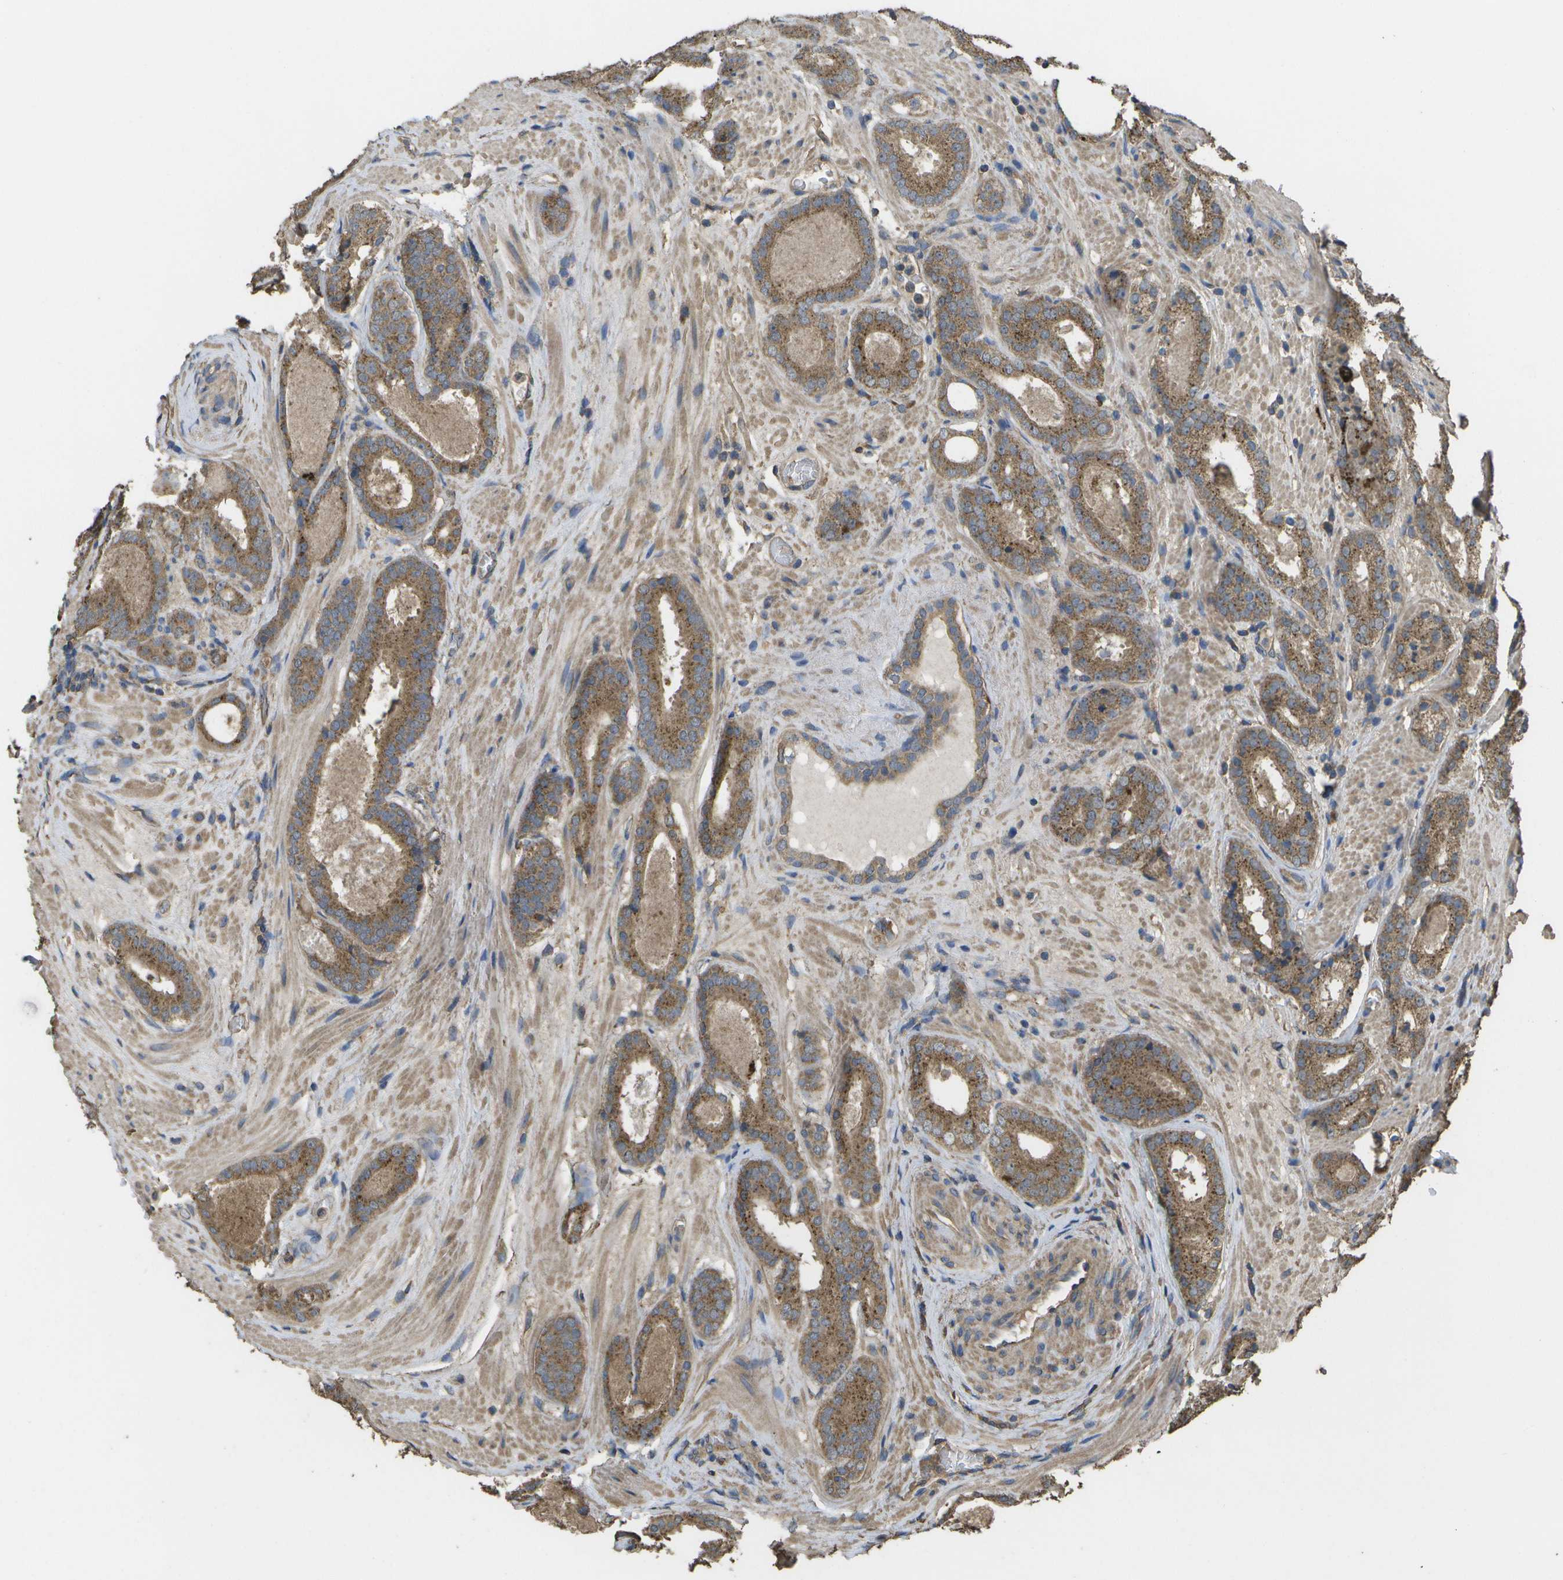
{"staining": {"intensity": "moderate", "quantity": ">75%", "location": "cytoplasmic/membranous"}, "tissue": "prostate cancer", "cell_type": "Tumor cells", "image_type": "cancer", "snomed": [{"axis": "morphology", "description": "Adenocarcinoma, Low grade"}, {"axis": "topography", "description": "Prostate"}], "caption": "Moderate cytoplasmic/membranous expression is appreciated in about >75% of tumor cells in low-grade adenocarcinoma (prostate).", "gene": "SACS", "patient": {"sex": "male", "age": 69}}